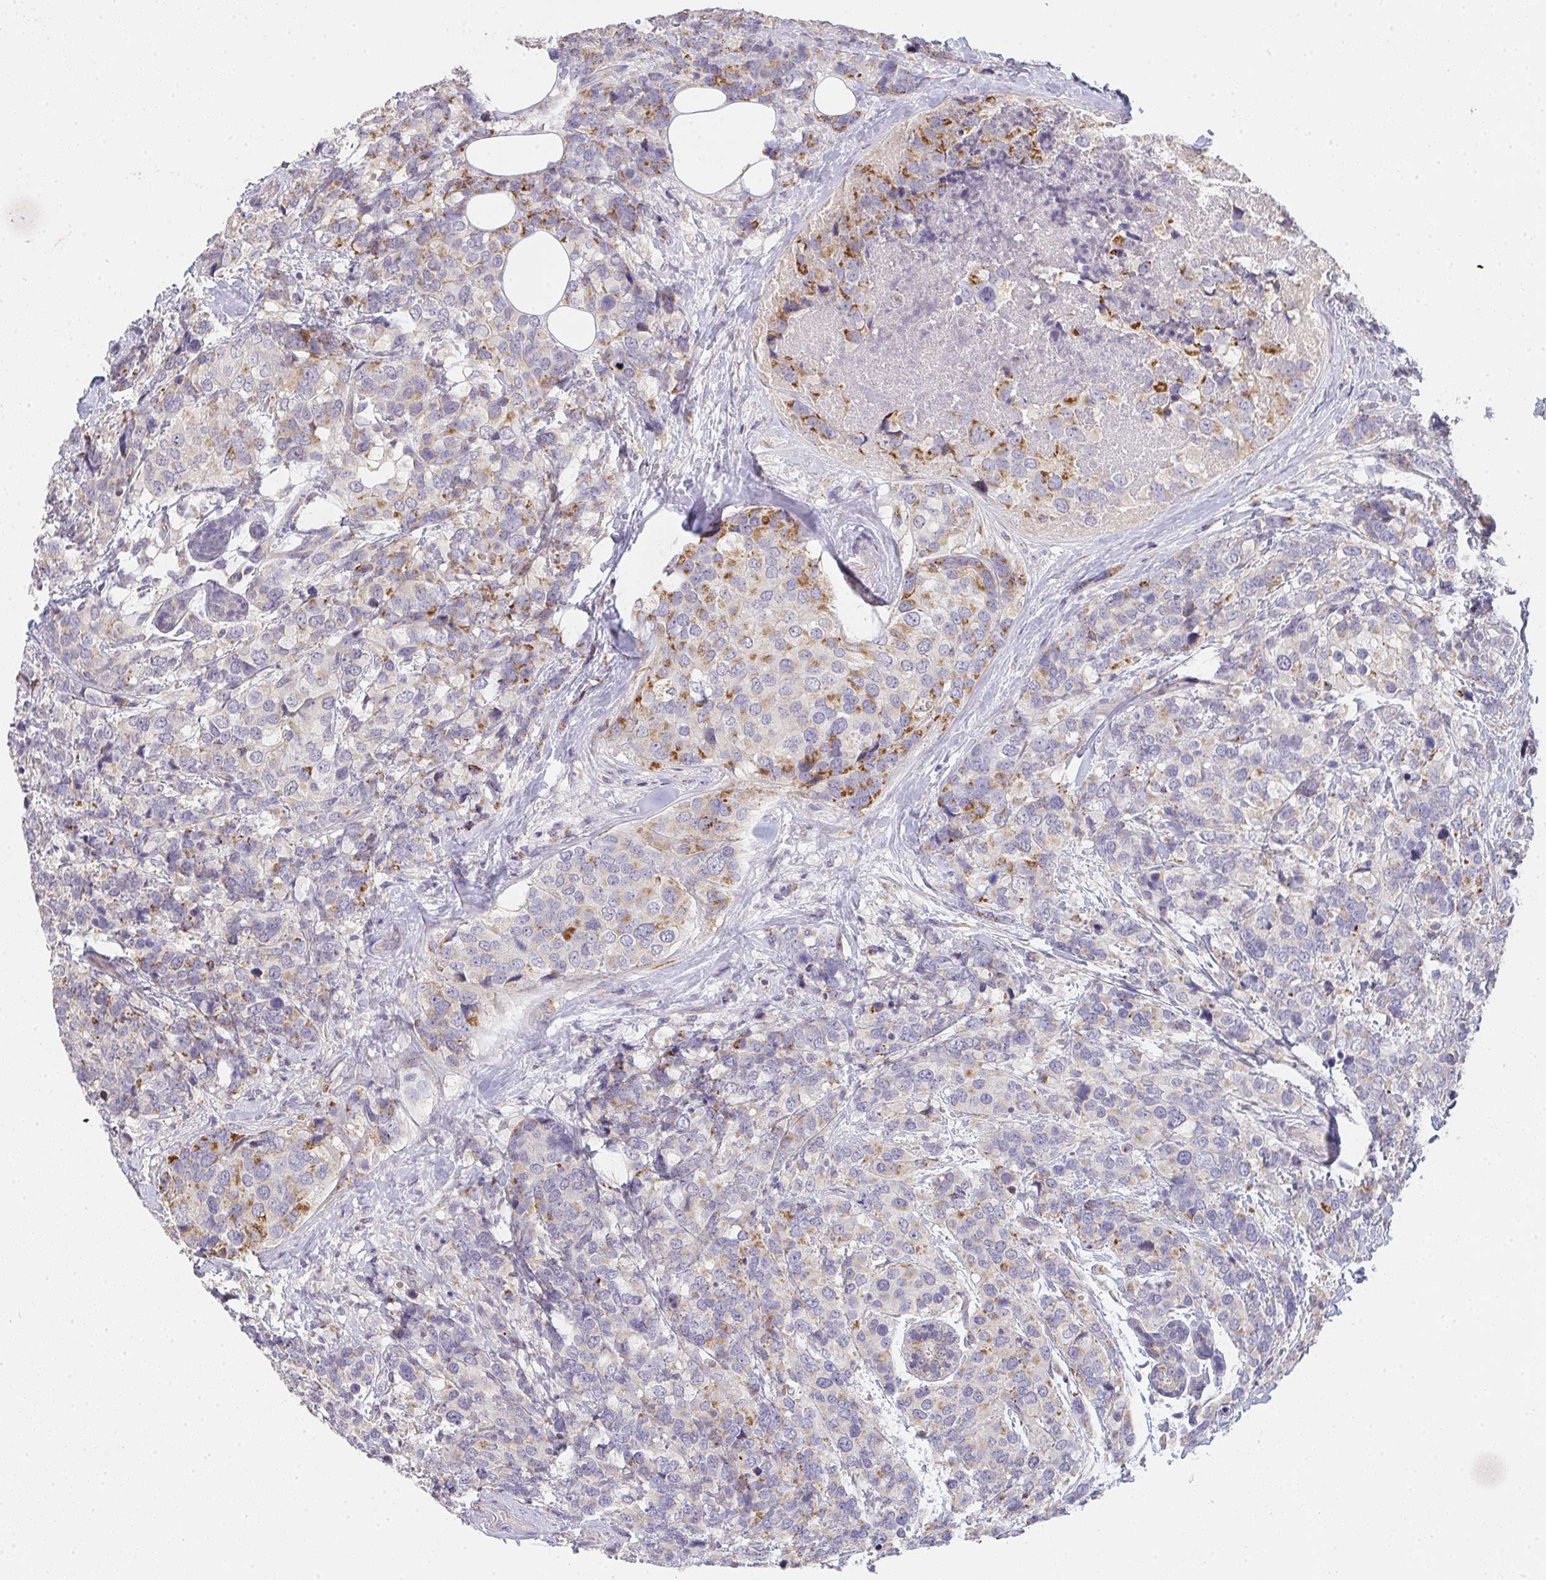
{"staining": {"intensity": "moderate", "quantity": "25%-75%", "location": "cytoplasmic/membranous"}, "tissue": "breast cancer", "cell_type": "Tumor cells", "image_type": "cancer", "snomed": [{"axis": "morphology", "description": "Lobular carcinoma"}, {"axis": "topography", "description": "Breast"}], "caption": "IHC of human breast cancer (lobular carcinoma) reveals medium levels of moderate cytoplasmic/membranous staining in about 25%-75% of tumor cells.", "gene": "TMEM219", "patient": {"sex": "female", "age": 59}}